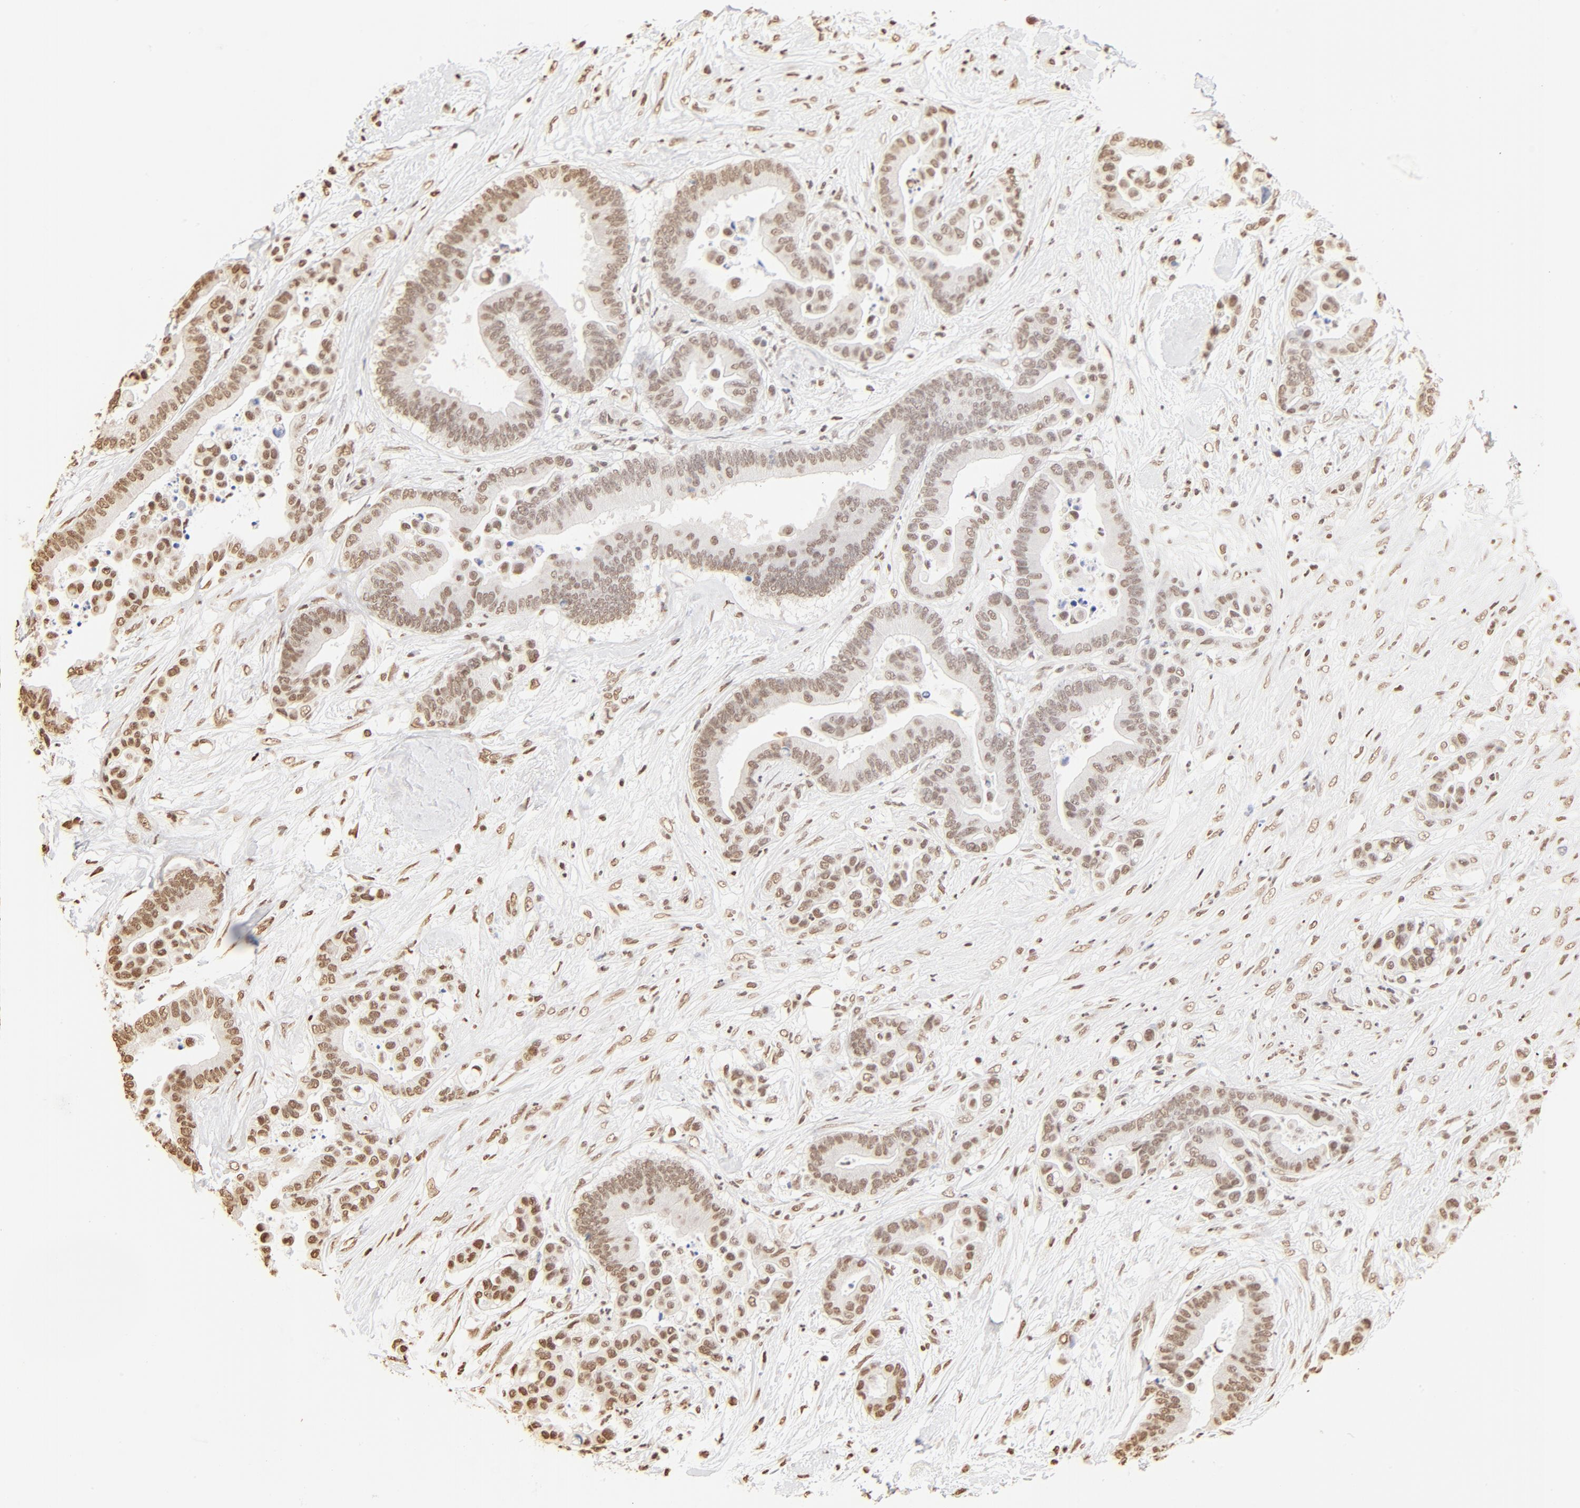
{"staining": {"intensity": "moderate", "quantity": "25%-75%", "location": "nuclear"}, "tissue": "colorectal cancer", "cell_type": "Tumor cells", "image_type": "cancer", "snomed": [{"axis": "morphology", "description": "Adenocarcinoma, NOS"}, {"axis": "topography", "description": "Colon"}], "caption": "Immunohistochemical staining of human colorectal adenocarcinoma exhibits moderate nuclear protein expression in about 25%-75% of tumor cells.", "gene": "ZNF540", "patient": {"sex": "male", "age": 82}}